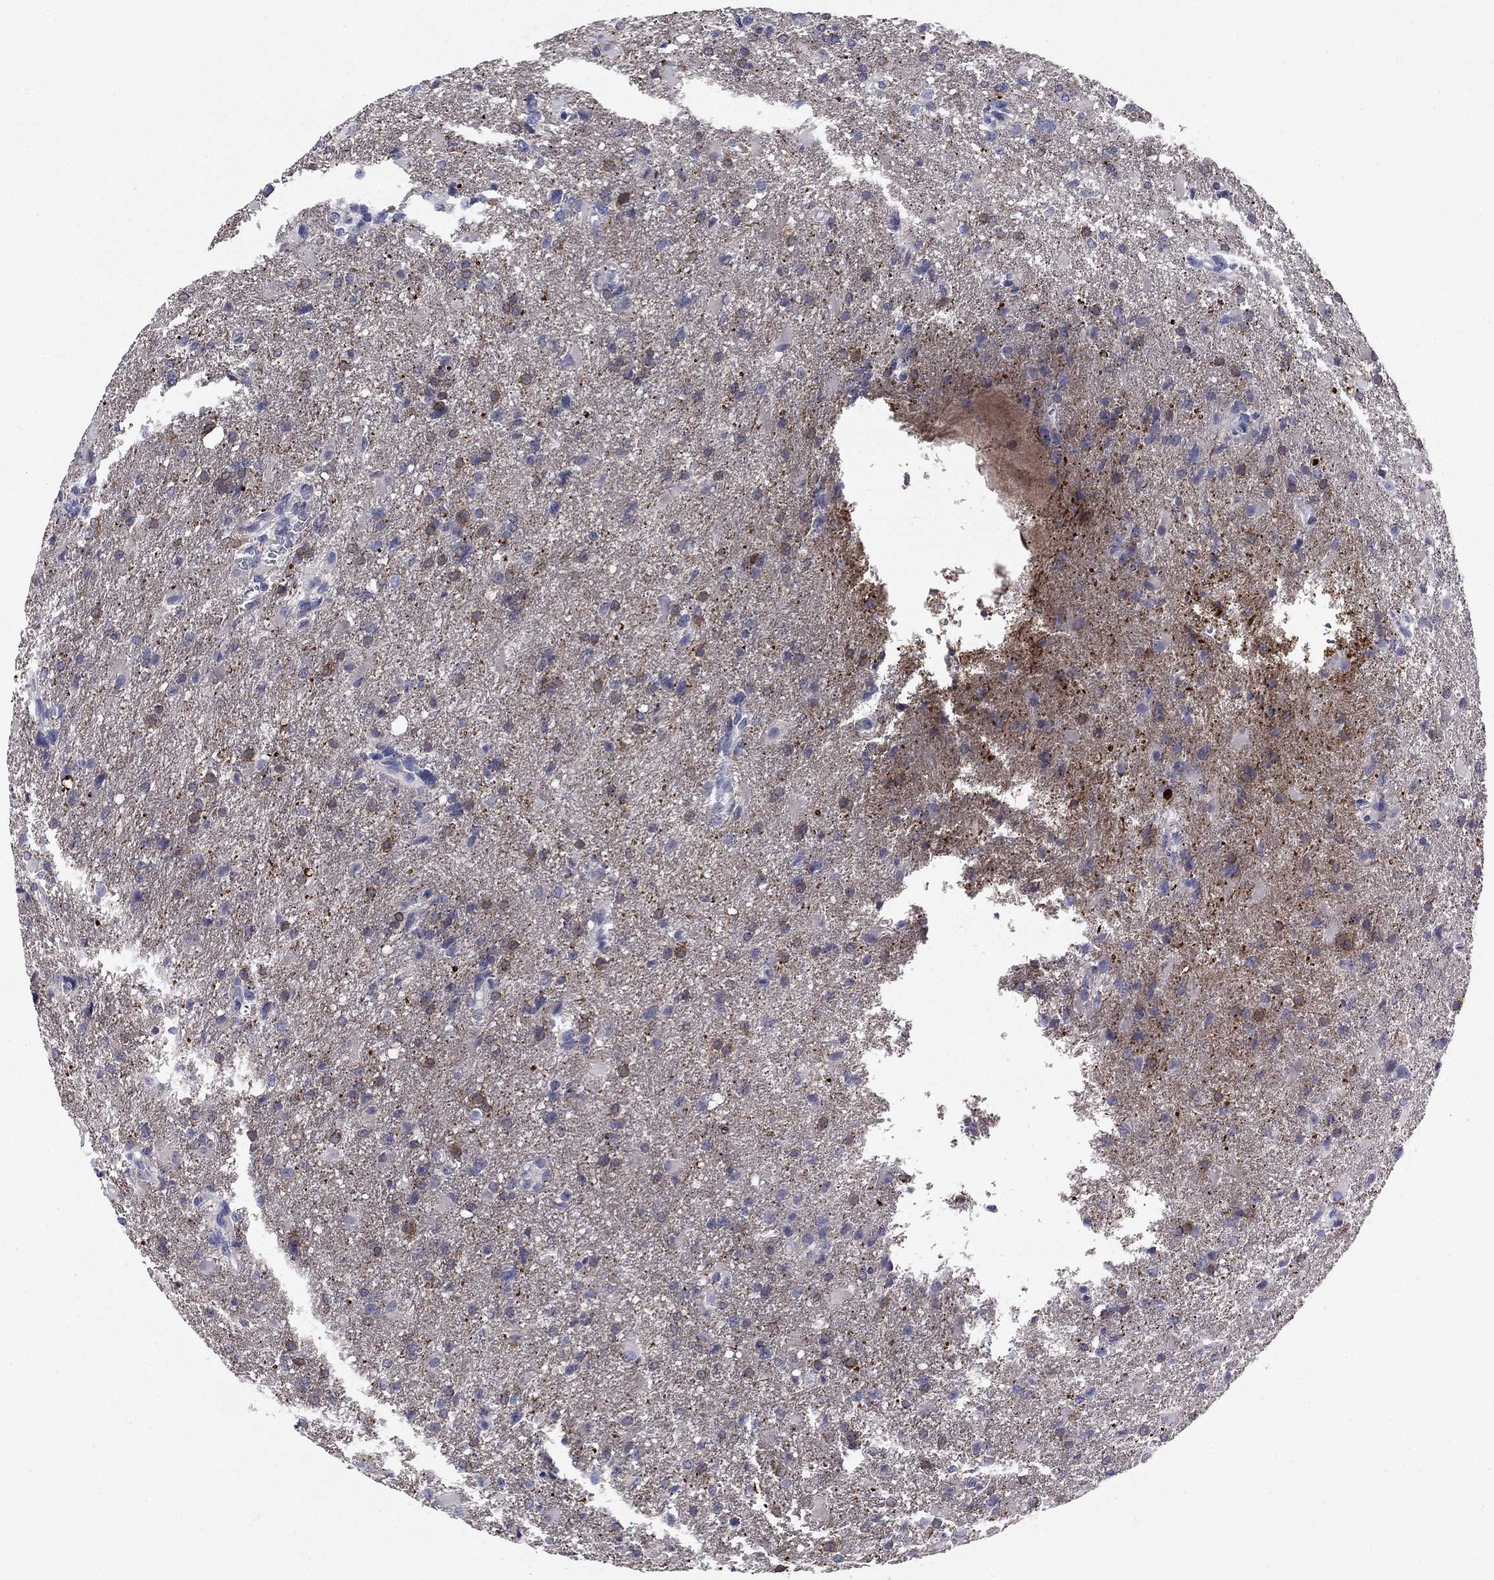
{"staining": {"intensity": "negative", "quantity": "none", "location": "none"}, "tissue": "glioma", "cell_type": "Tumor cells", "image_type": "cancer", "snomed": [{"axis": "morphology", "description": "Glioma, malignant, High grade"}, {"axis": "topography", "description": "Brain"}], "caption": "IHC photomicrograph of human high-grade glioma (malignant) stained for a protein (brown), which displays no expression in tumor cells.", "gene": "CNTNAP4", "patient": {"sex": "male", "age": 68}}